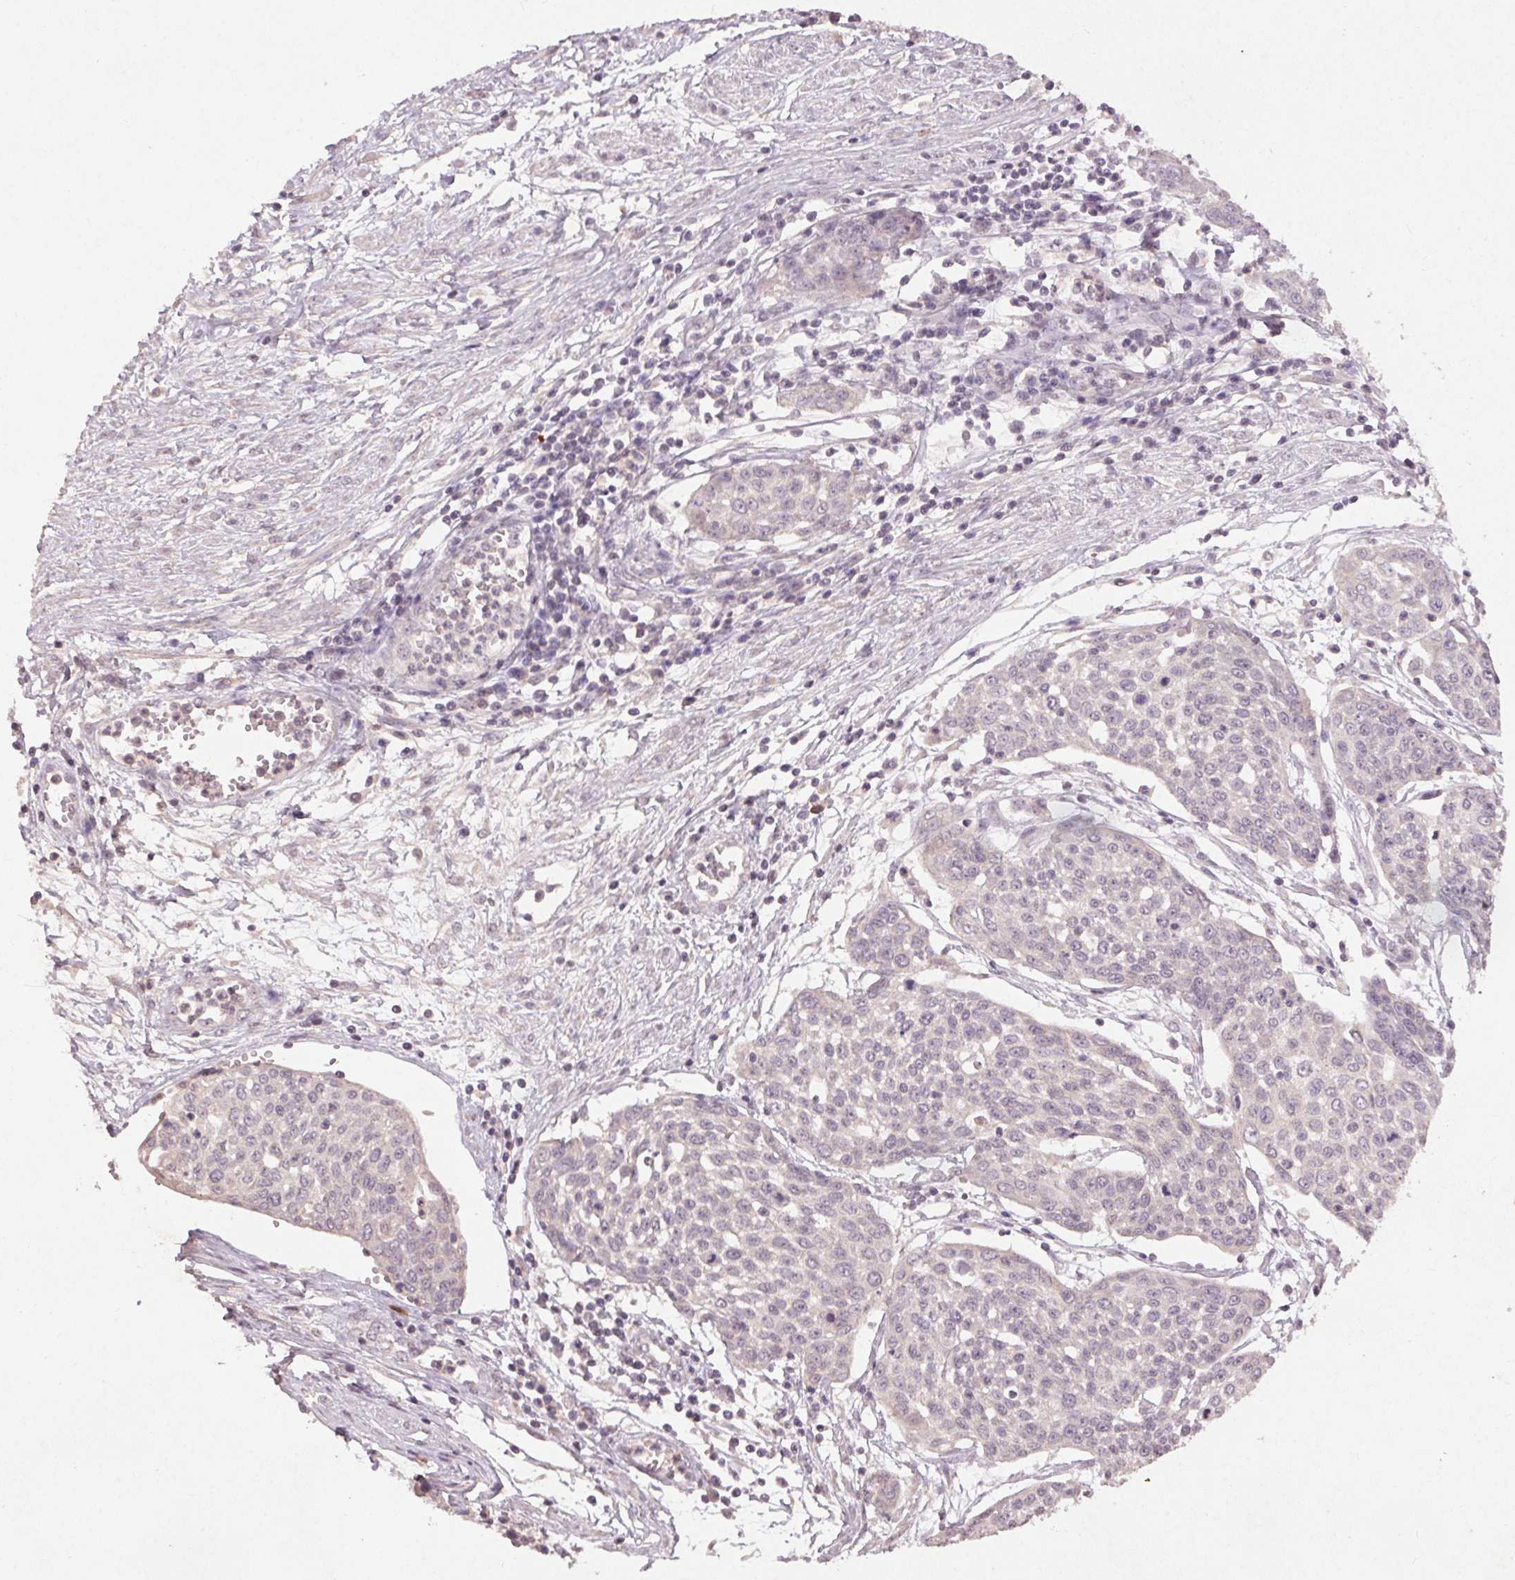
{"staining": {"intensity": "negative", "quantity": "none", "location": "none"}, "tissue": "cervical cancer", "cell_type": "Tumor cells", "image_type": "cancer", "snomed": [{"axis": "morphology", "description": "Squamous cell carcinoma, NOS"}, {"axis": "topography", "description": "Cervix"}], "caption": "IHC photomicrograph of neoplastic tissue: human squamous cell carcinoma (cervical) stained with DAB (3,3'-diaminobenzidine) demonstrates no significant protein staining in tumor cells. The staining is performed using DAB (3,3'-diaminobenzidine) brown chromogen with nuclei counter-stained in using hematoxylin.", "gene": "KLRC3", "patient": {"sex": "female", "age": 34}}